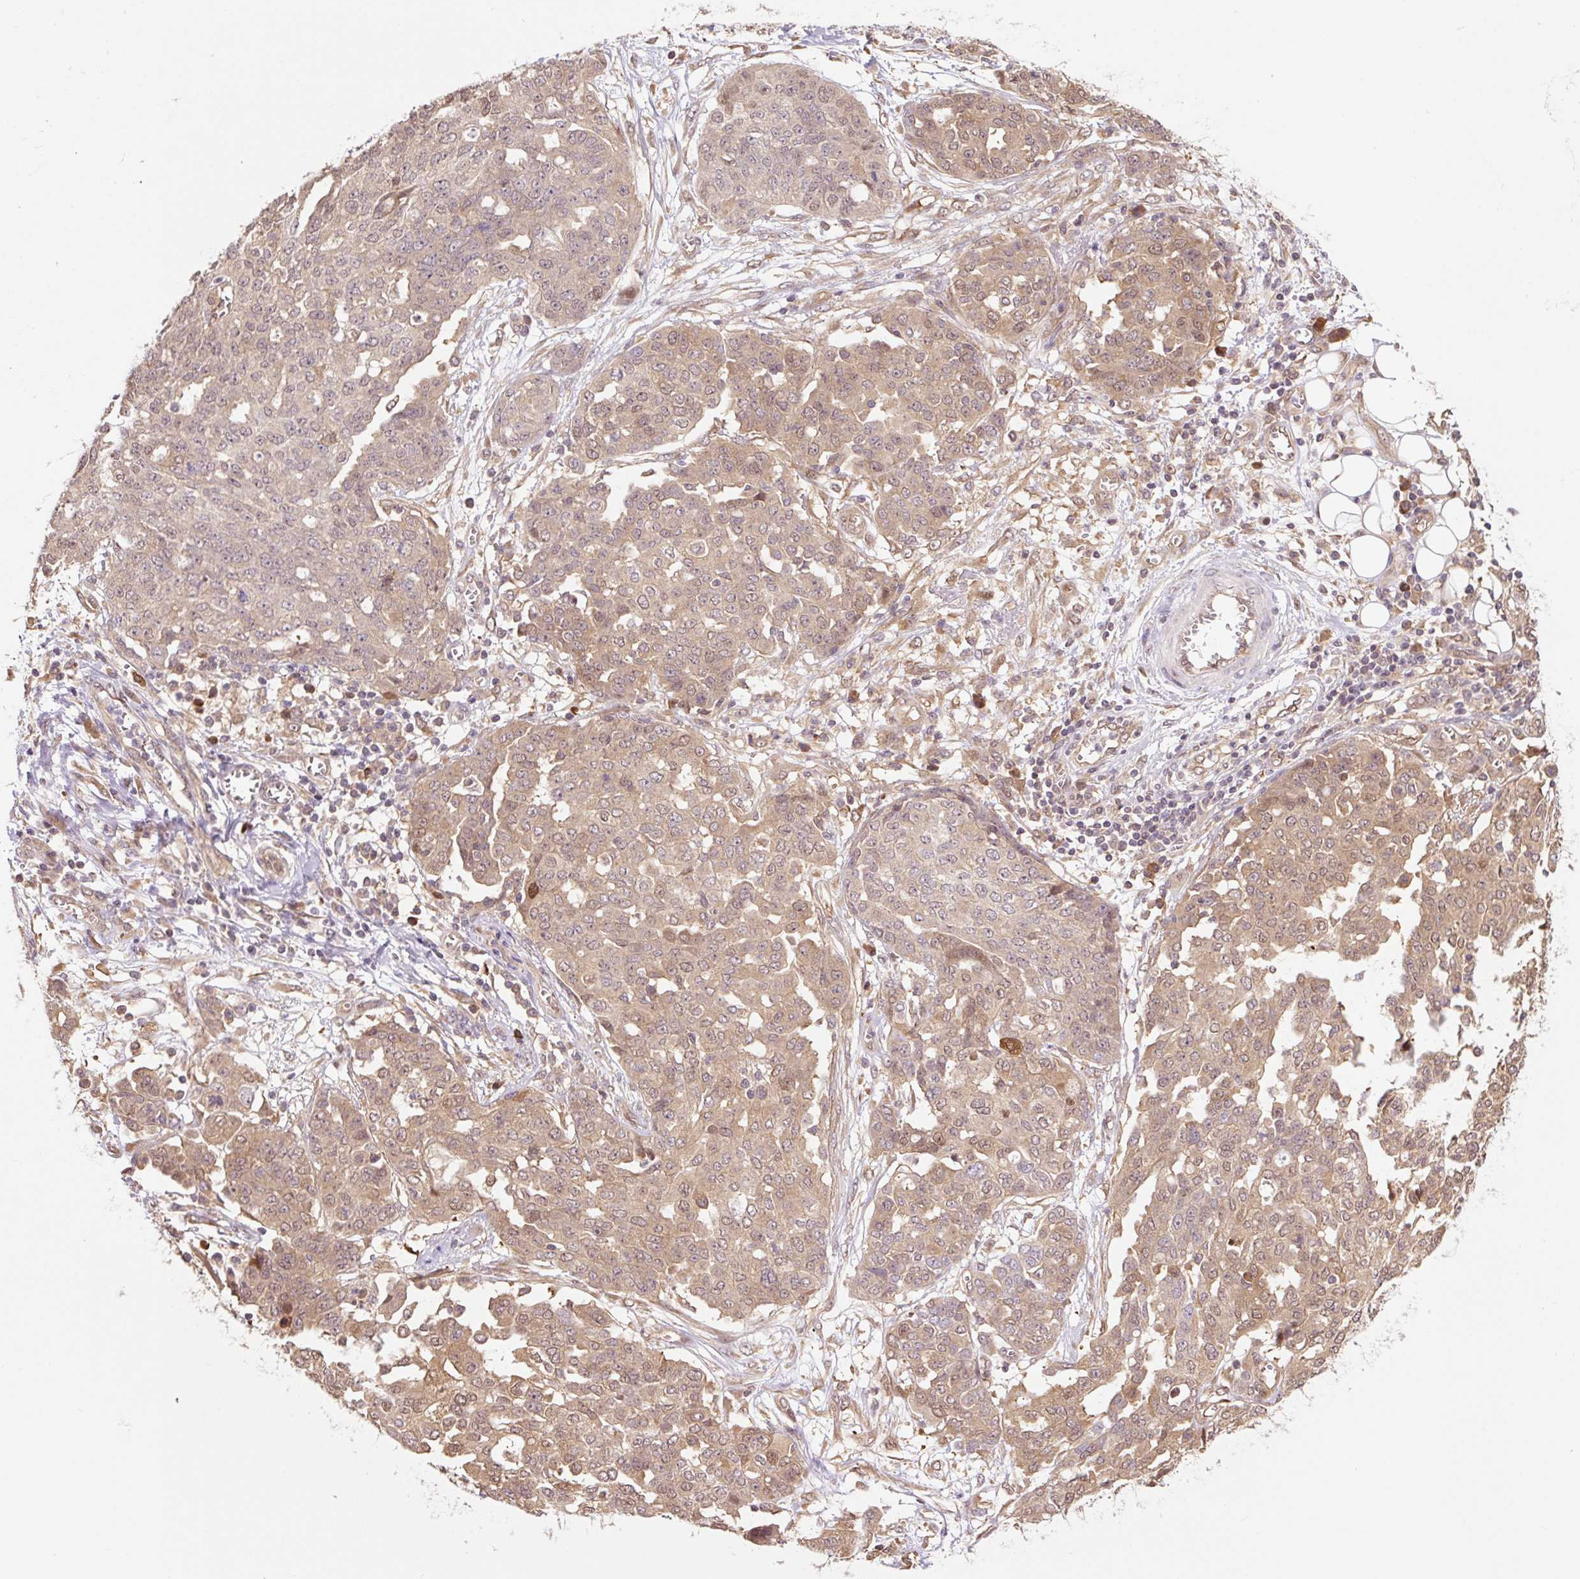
{"staining": {"intensity": "moderate", "quantity": ">75%", "location": "cytoplasmic/membranous"}, "tissue": "ovarian cancer", "cell_type": "Tumor cells", "image_type": "cancer", "snomed": [{"axis": "morphology", "description": "Cystadenocarcinoma, serous, NOS"}, {"axis": "topography", "description": "Soft tissue"}, {"axis": "topography", "description": "Ovary"}], "caption": "DAB (3,3'-diaminobenzidine) immunohistochemical staining of ovarian cancer exhibits moderate cytoplasmic/membranous protein staining in about >75% of tumor cells.", "gene": "TPT1", "patient": {"sex": "female", "age": 57}}